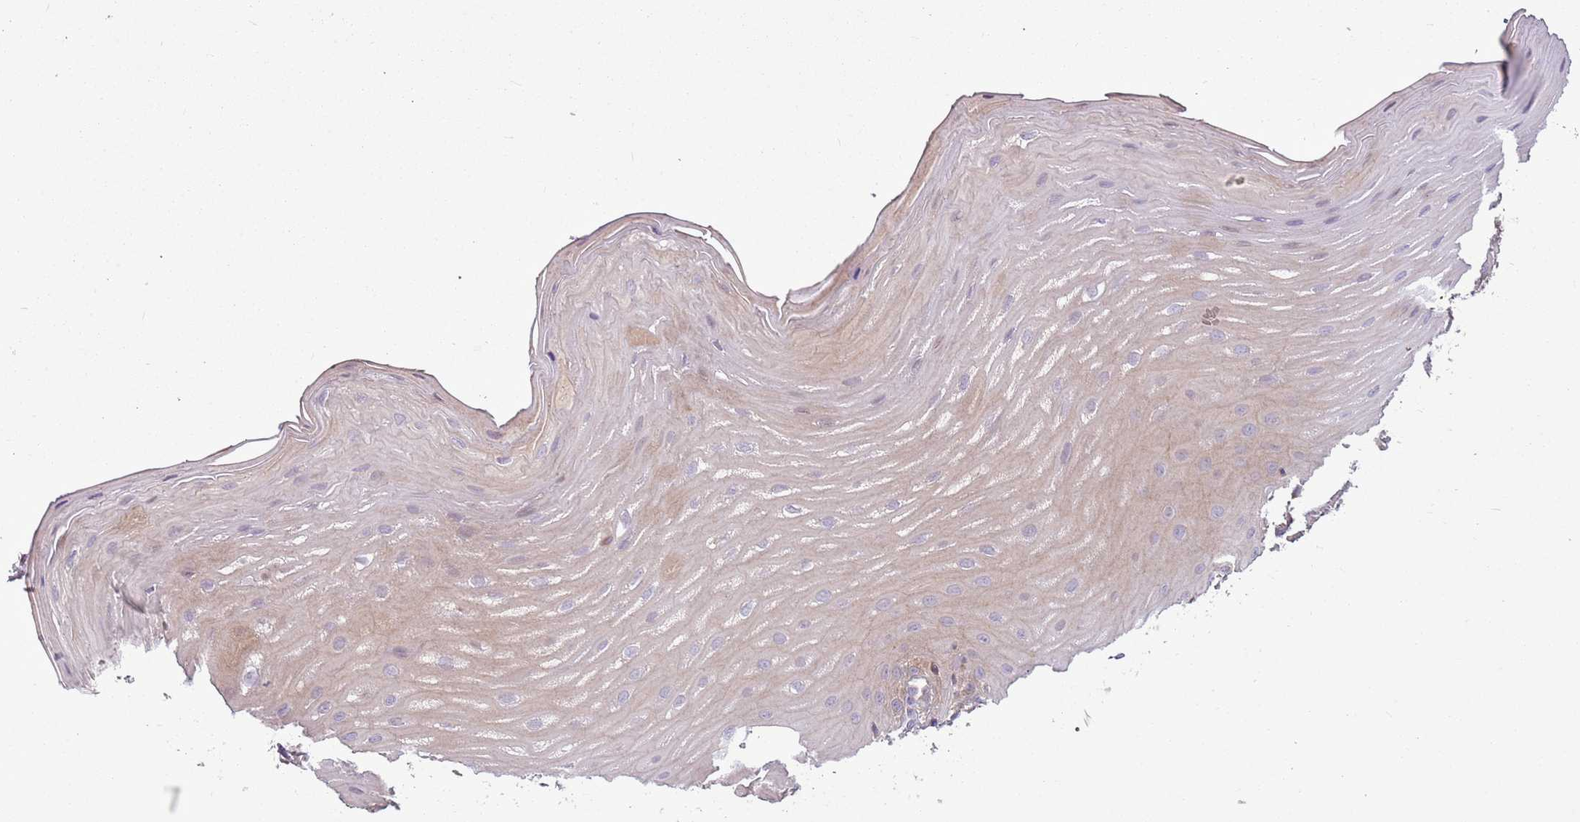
{"staining": {"intensity": "weak", "quantity": ">75%", "location": "cytoplasmic/membranous"}, "tissue": "oral mucosa", "cell_type": "Squamous epithelial cells", "image_type": "normal", "snomed": [{"axis": "morphology", "description": "Normal tissue, NOS"}, {"axis": "topography", "description": "Oral tissue"}], "caption": "Protein staining shows weak cytoplasmic/membranous staining in approximately >75% of squamous epithelial cells in unremarkable oral mucosa. The protein of interest is stained brown, and the nuclei are stained in blue (DAB (3,3'-diaminobenzidine) IHC with brightfield microscopy, high magnification).", "gene": "ANKRD24", "patient": {"sex": "female", "age": 39}}